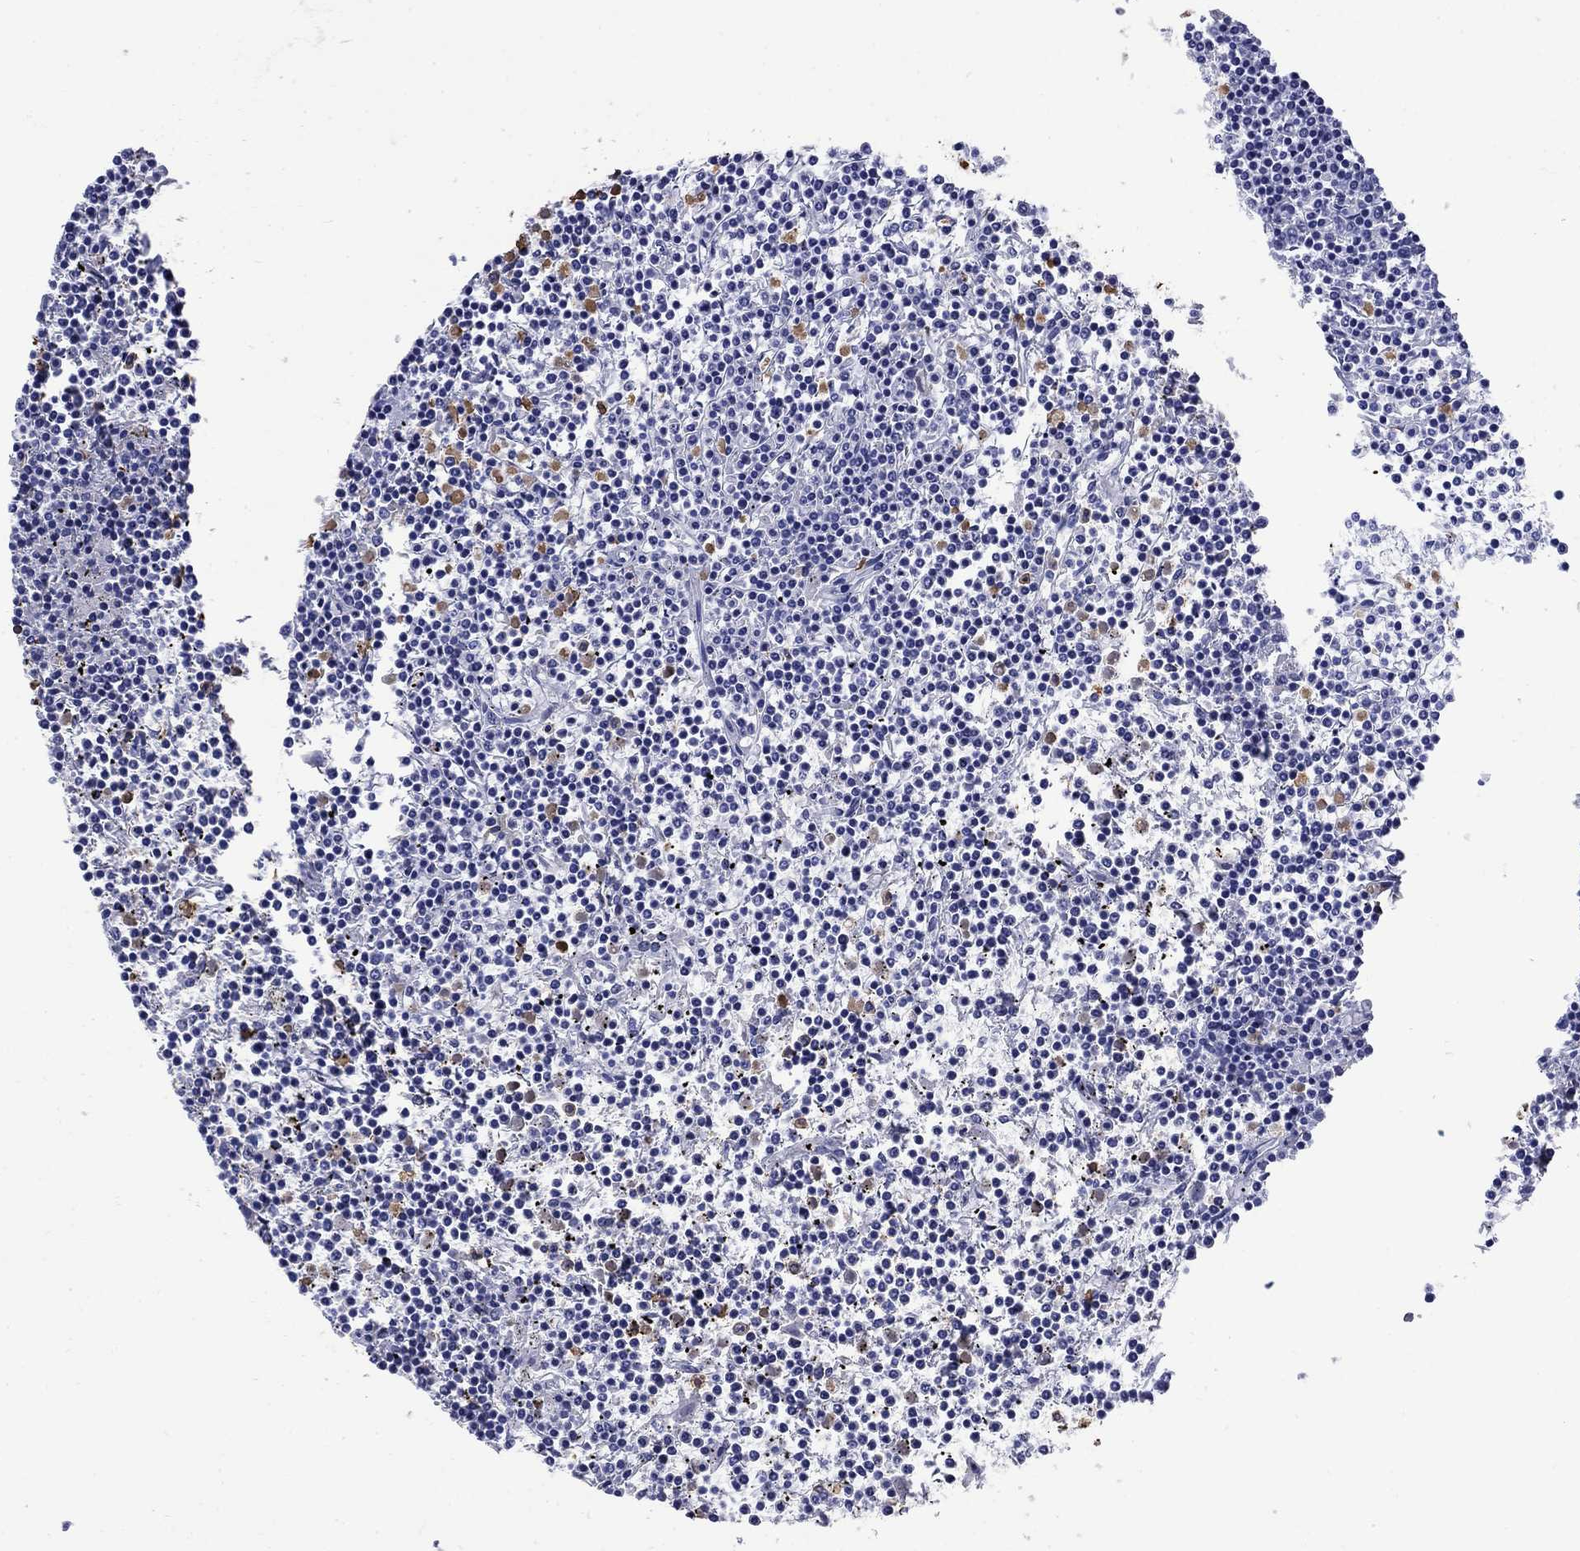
{"staining": {"intensity": "negative", "quantity": "none", "location": "none"}, "tissue": "lymphoma", "cell_type": "Tumor cells", "image_type": "cancer", "snomed": [{"axis": "morphology", "description": "Malignant lymphoma, non-Hodgkin's type, Low grade"}, {"axis": "topography", "description": "Spleen"}], "caption": "Tumor cells show no significant protein expression in malignant lymphoma, non-Hodgkin's type (low-grade).", "gene": "TFR2", "patient": {"sex": "female", "age": 19}}